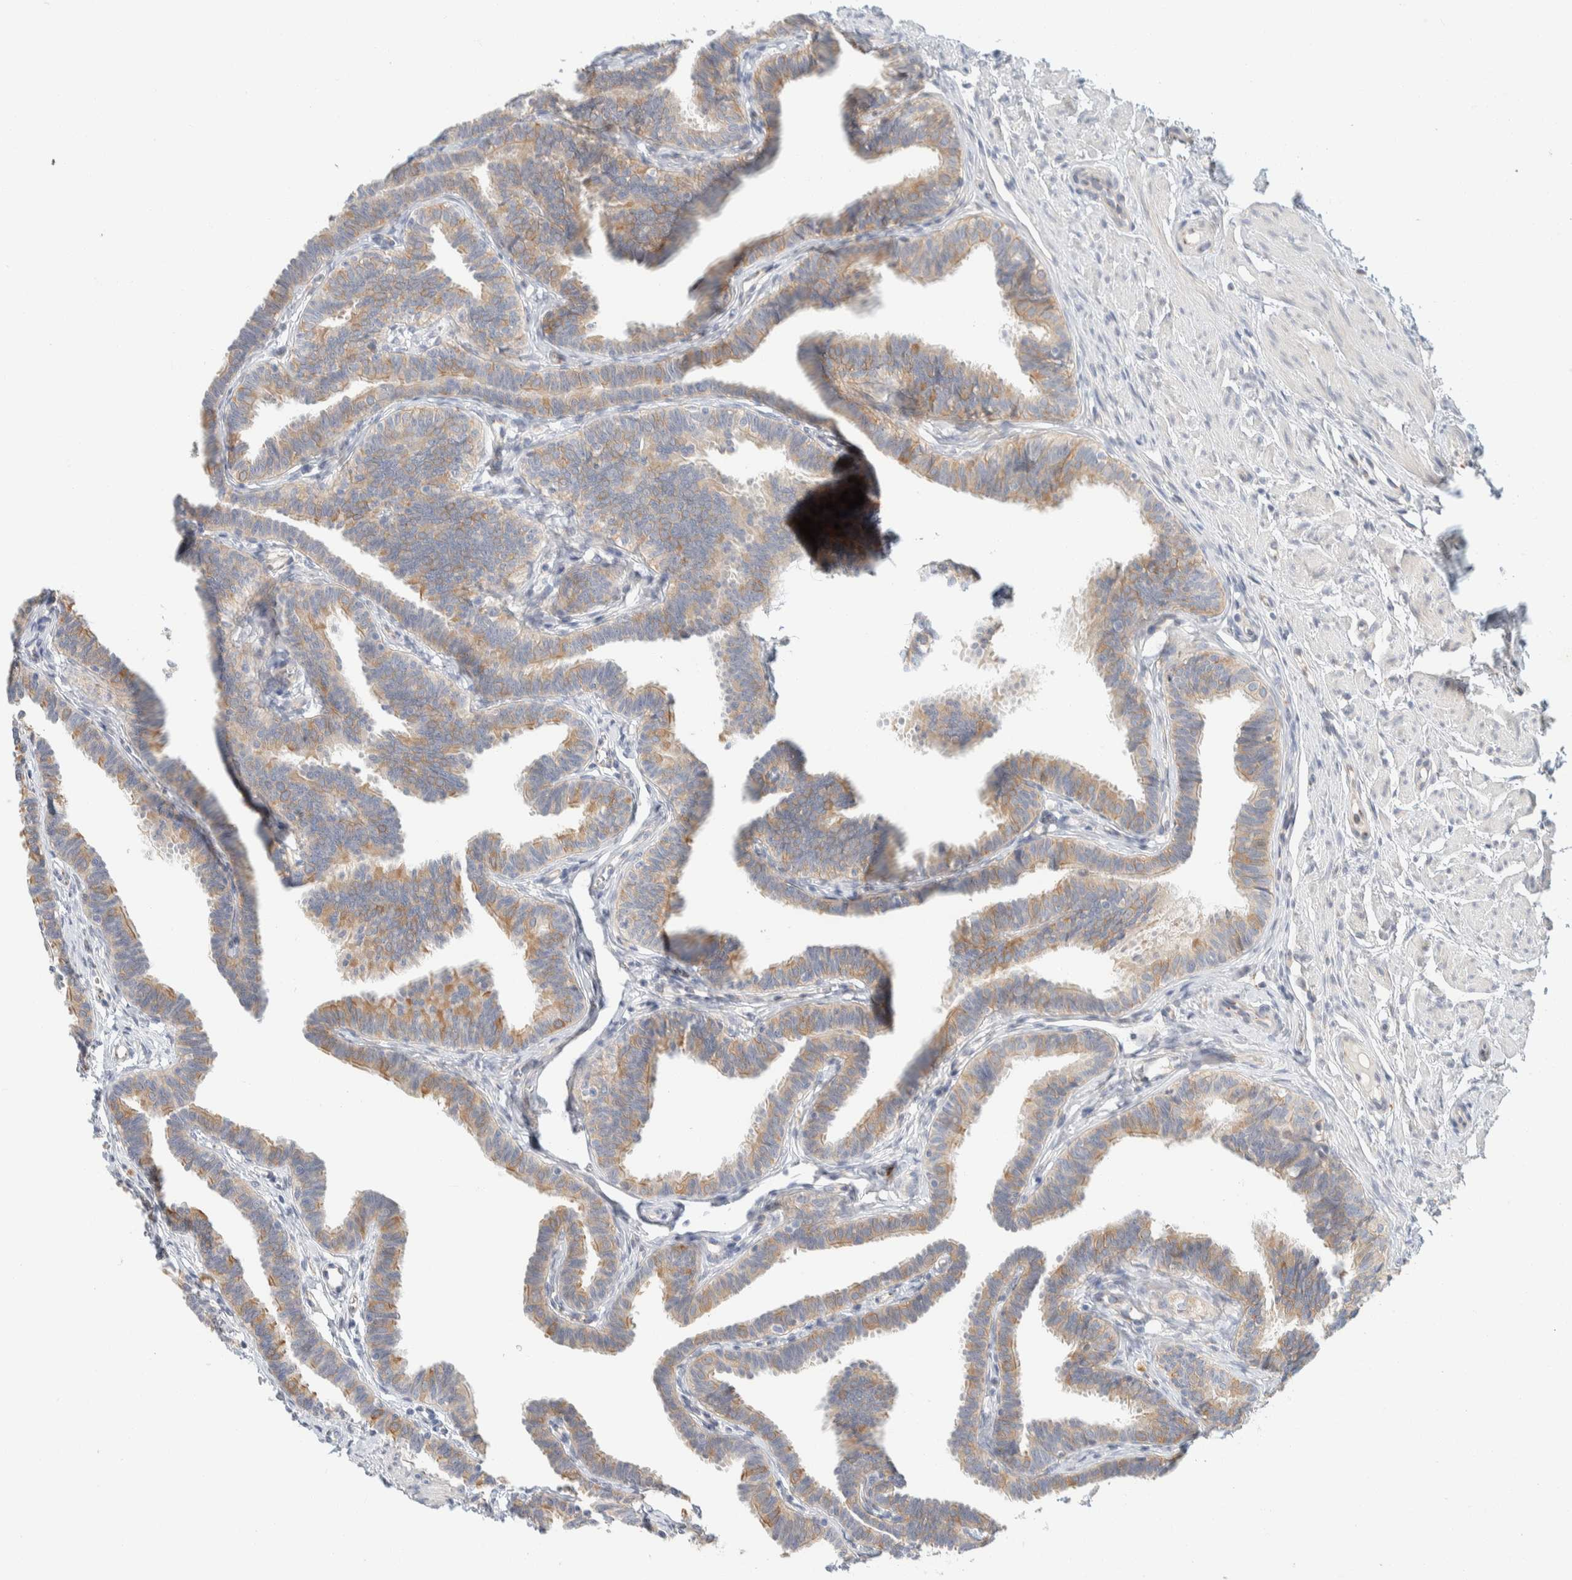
{"staining": {"intensity": "weak", "quantity": ">75%", "location": "cytoplasmic/membranous"}, "tissue": "fallopian tube", "cell_type": "Glandular cells", "image_type": "normal", "snomed": [{"axis": "morphology", "description": "Normal tissue, NOS"}, {"axis": "topography", "description": "Fallopian tube"}, {"axis": "topography", "description": "Ovary"}], "caption": "A brown stain highlights weak cytoplasmic/membranous positivity of a protein in glandular cells of normal human fallopian tube.", "gene": "TMEM184B", "patient": {"sex": "female", "age": 23}}